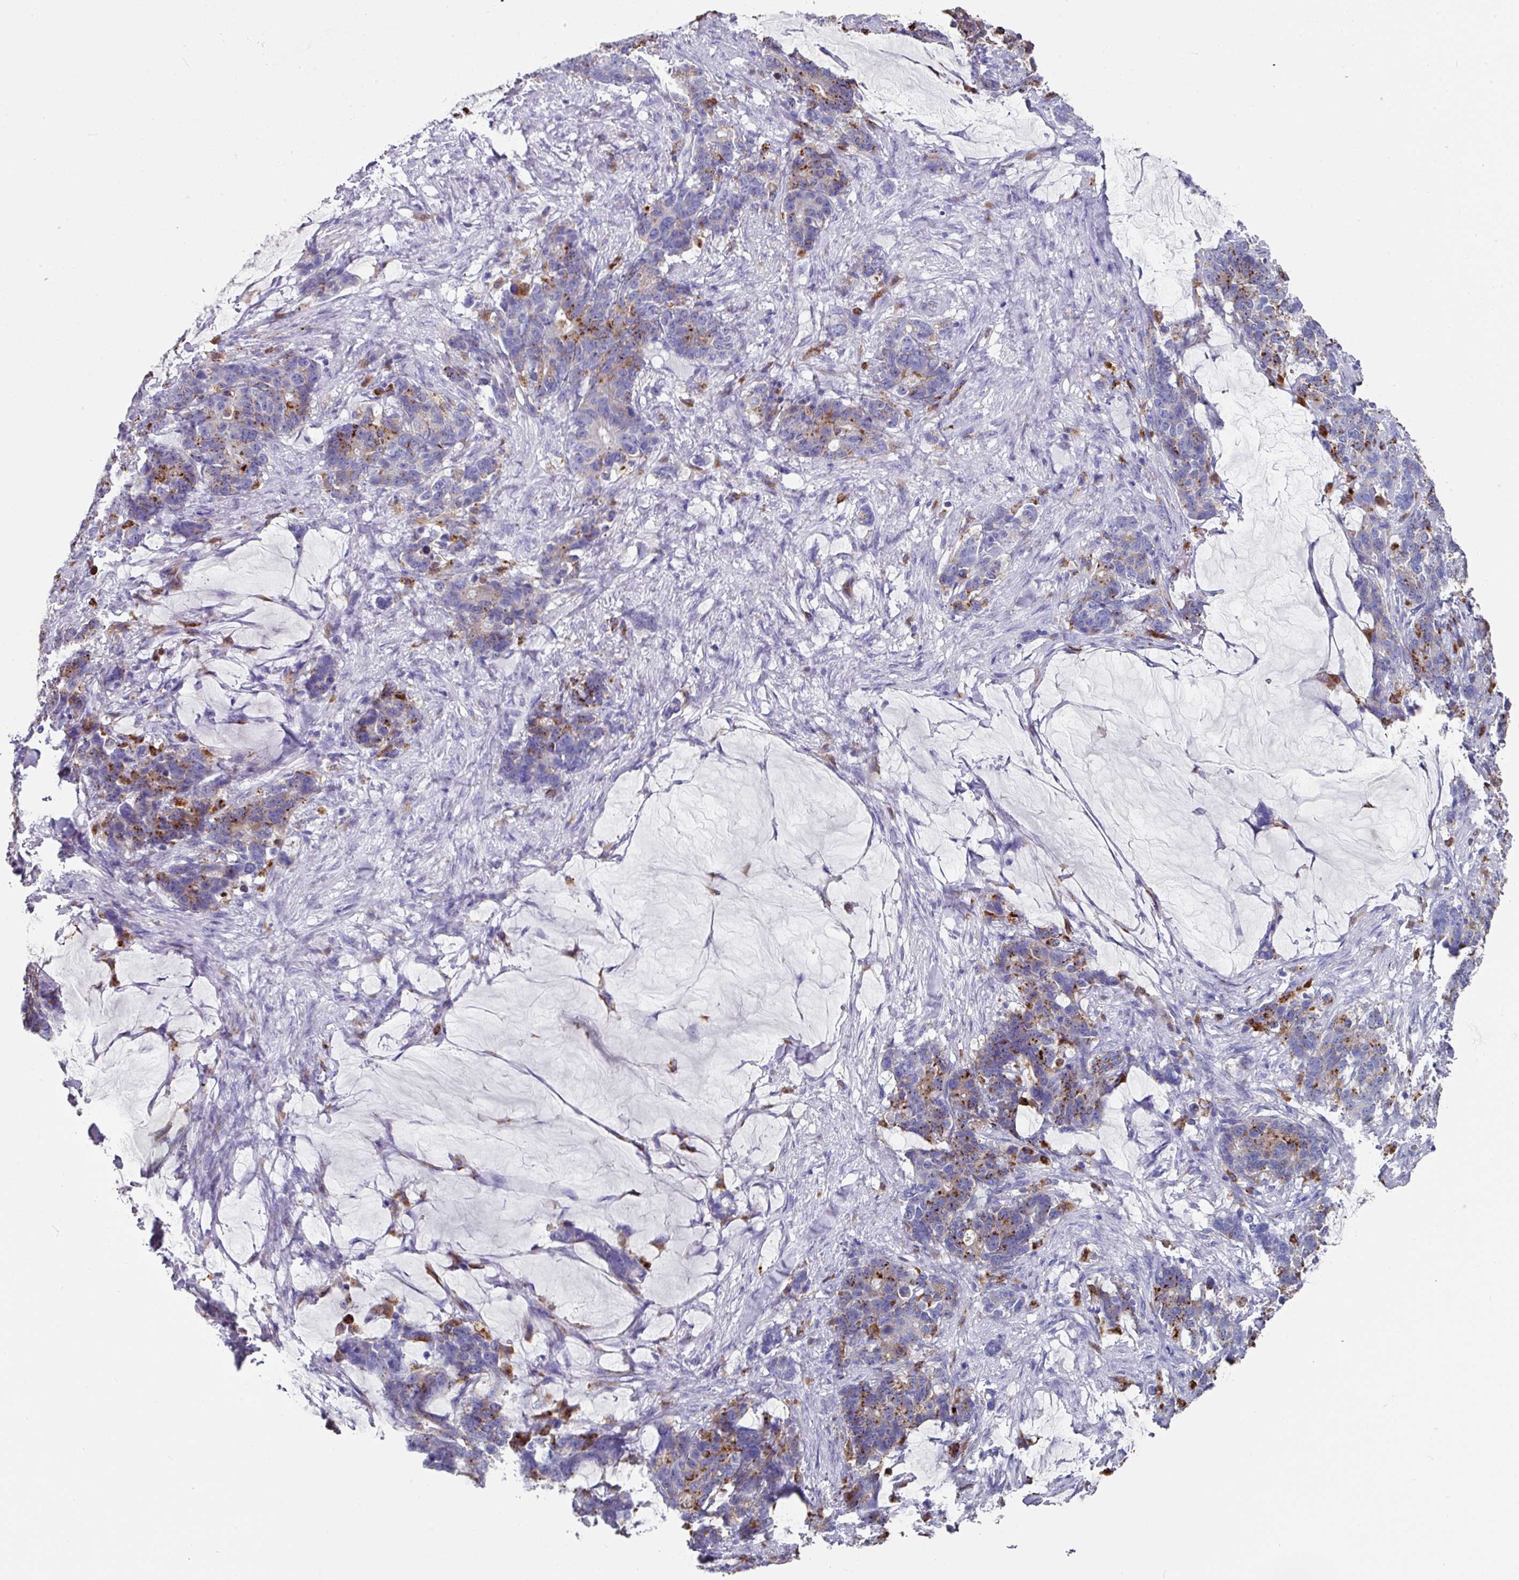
{"staining": {"intensity": "moderate", "quantity": "25%-75%", "location": "cytoplasmic/membranous"}, "tissue": "stomach cancer", "cell_type": "Tumor cells", "image_type": "cancer", "snomed": [{"axis": "morphology", "description": "Normal tissue, NOS"}, {"axis": "morphology", "description": "Adenocarcinoma, NOS"}, {"axis": "topography", "description": "Stomach"}], "caption": "Brown immunohistochemical staining in stomach cancer (adenocarcinoma) reveals moderate cytoplasmic/membranous expression in approximately 25%-75% of tumor cells.", "gene": "CPVL", "patient": {"sex": "female", "age": 64}}